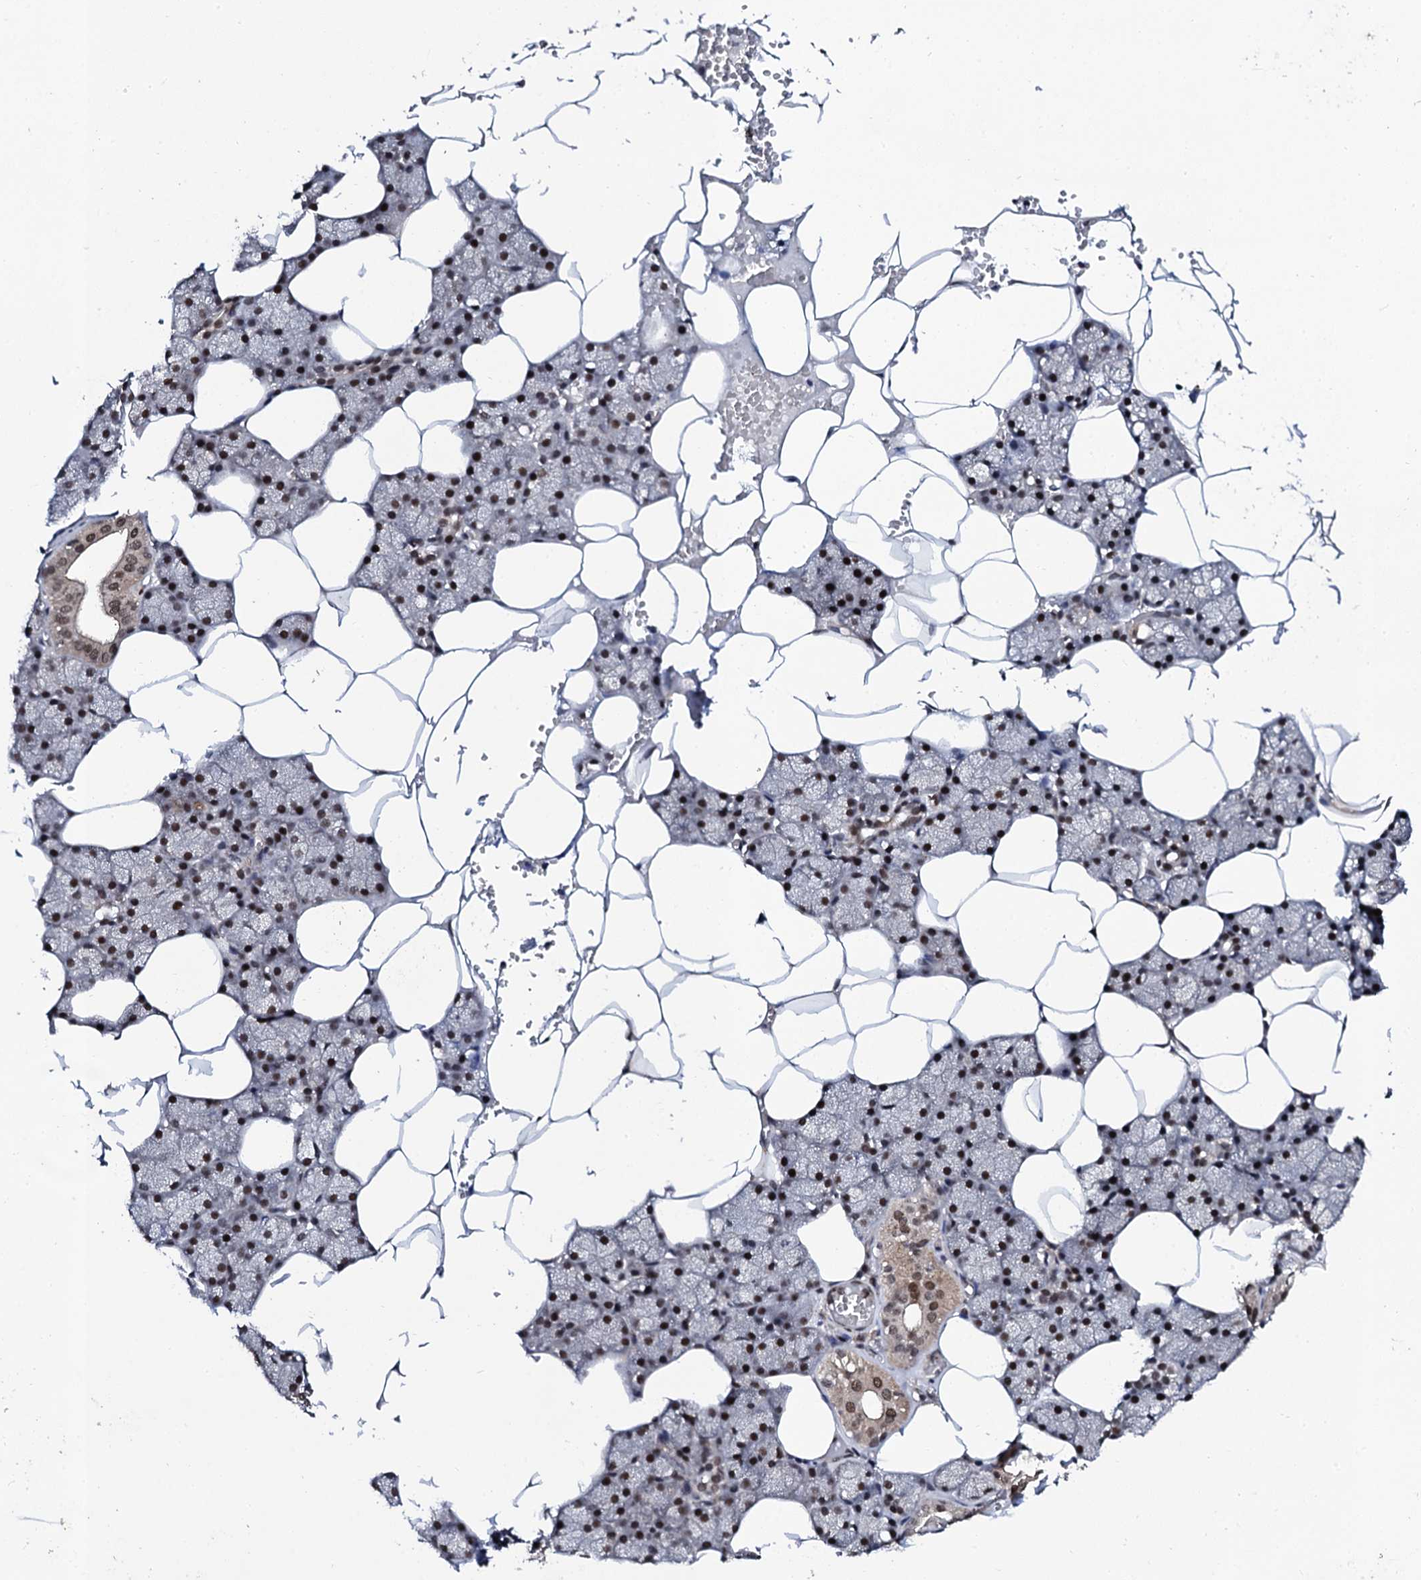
{"staining": {"intensity": "strong", "quantity": ">75%", "location": "nuclear"}, "tissue": "salivary gland", "cell_type": "Glandular cells", "image_type": "normal", "snomed": [{"axis": "morphology", "description": "Normal tissue, NOS"}, {"axis": "topography", "description": "Salivary gland"}], "caption": "DAB (3,3'-diaminobenzidine) immunohistochemical staining of normal human salivary gland reveals strong nuclear protein positivity in approximately >75% of glandular cells.", "gene": "CSTF3", "patient": {"sex": "male", "age": 62}}